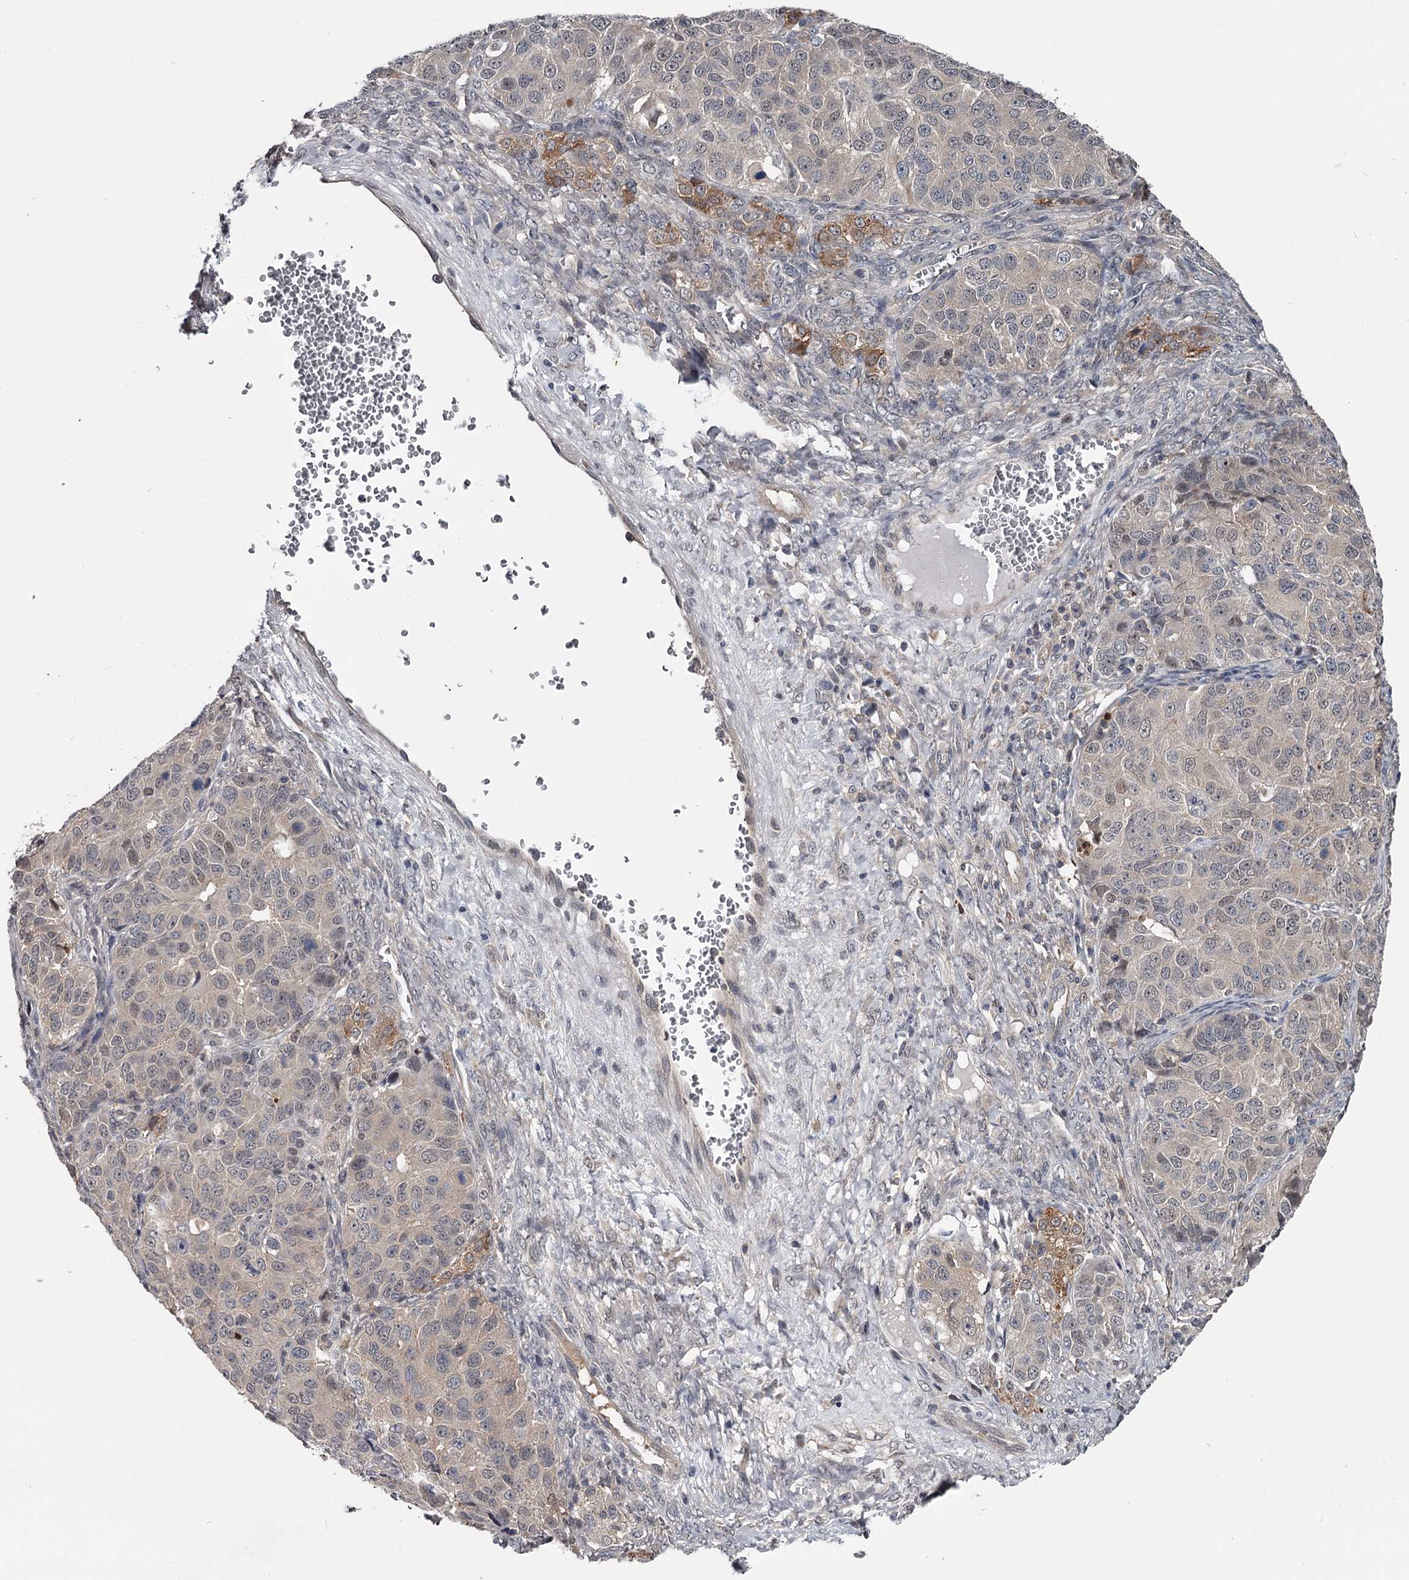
{"staining": {"intensity": "negative", "quantity": "none", "location": "none"}, "tissue": "ovarian cancer", "cell_type": "Tumor cells", "image_type": "cancer", "snomed": [{"axis": "morphology", "description": "Carcinoma, endometroid"}, {"axis": "topography", "description": "Ovary"}], "caption": "Tumor cells are negative for brown protein staining in ovarian cancer (endometroid carcinoma).", "gene": "DAO", "patient": {"sex": "female", "age": 51}}